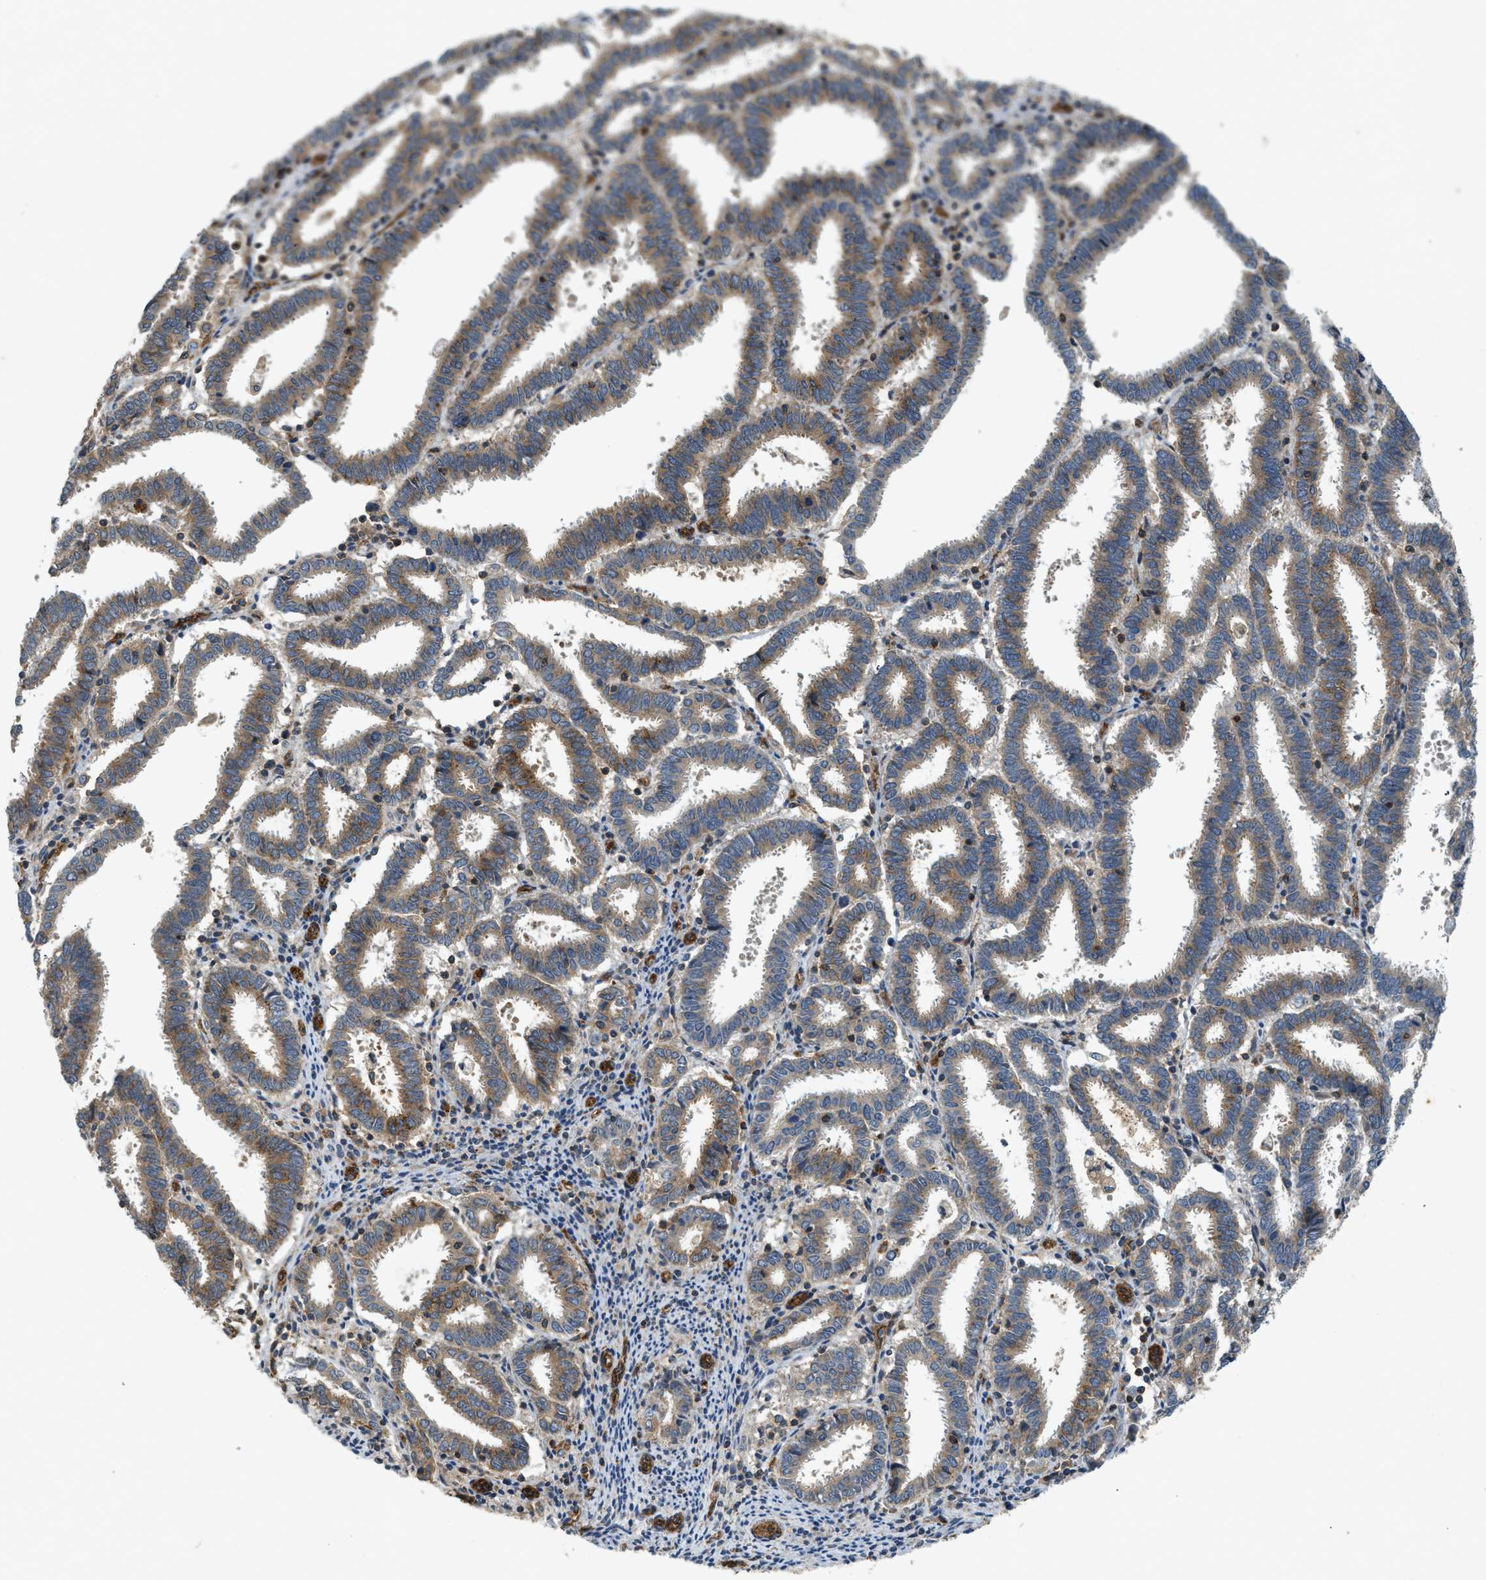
{"staining": {"intensity": "moderate", "quantity": ">75%", "location": "cytoplasmic/membranous"}, "tissue": "endometrial cancer", "cell_type": "Tumor cells", "image_type": "cancer", "snomed": [{"axis": "morphology", "description": "Adenocarcinoma, NOS"}, {"axis": "topography", "description": "Uterus"}], "caption": "Immunohistochemistry (DAB (3,3'-diaminobenzidine)) staining of endometrial cancer (adenocarcinoma) reveals moderate cytoplasmic/membranous protein expression in approximately >75% of tumor cells.", "gene": "HIP1", "patient": {"sex": "female", "age": 83}}